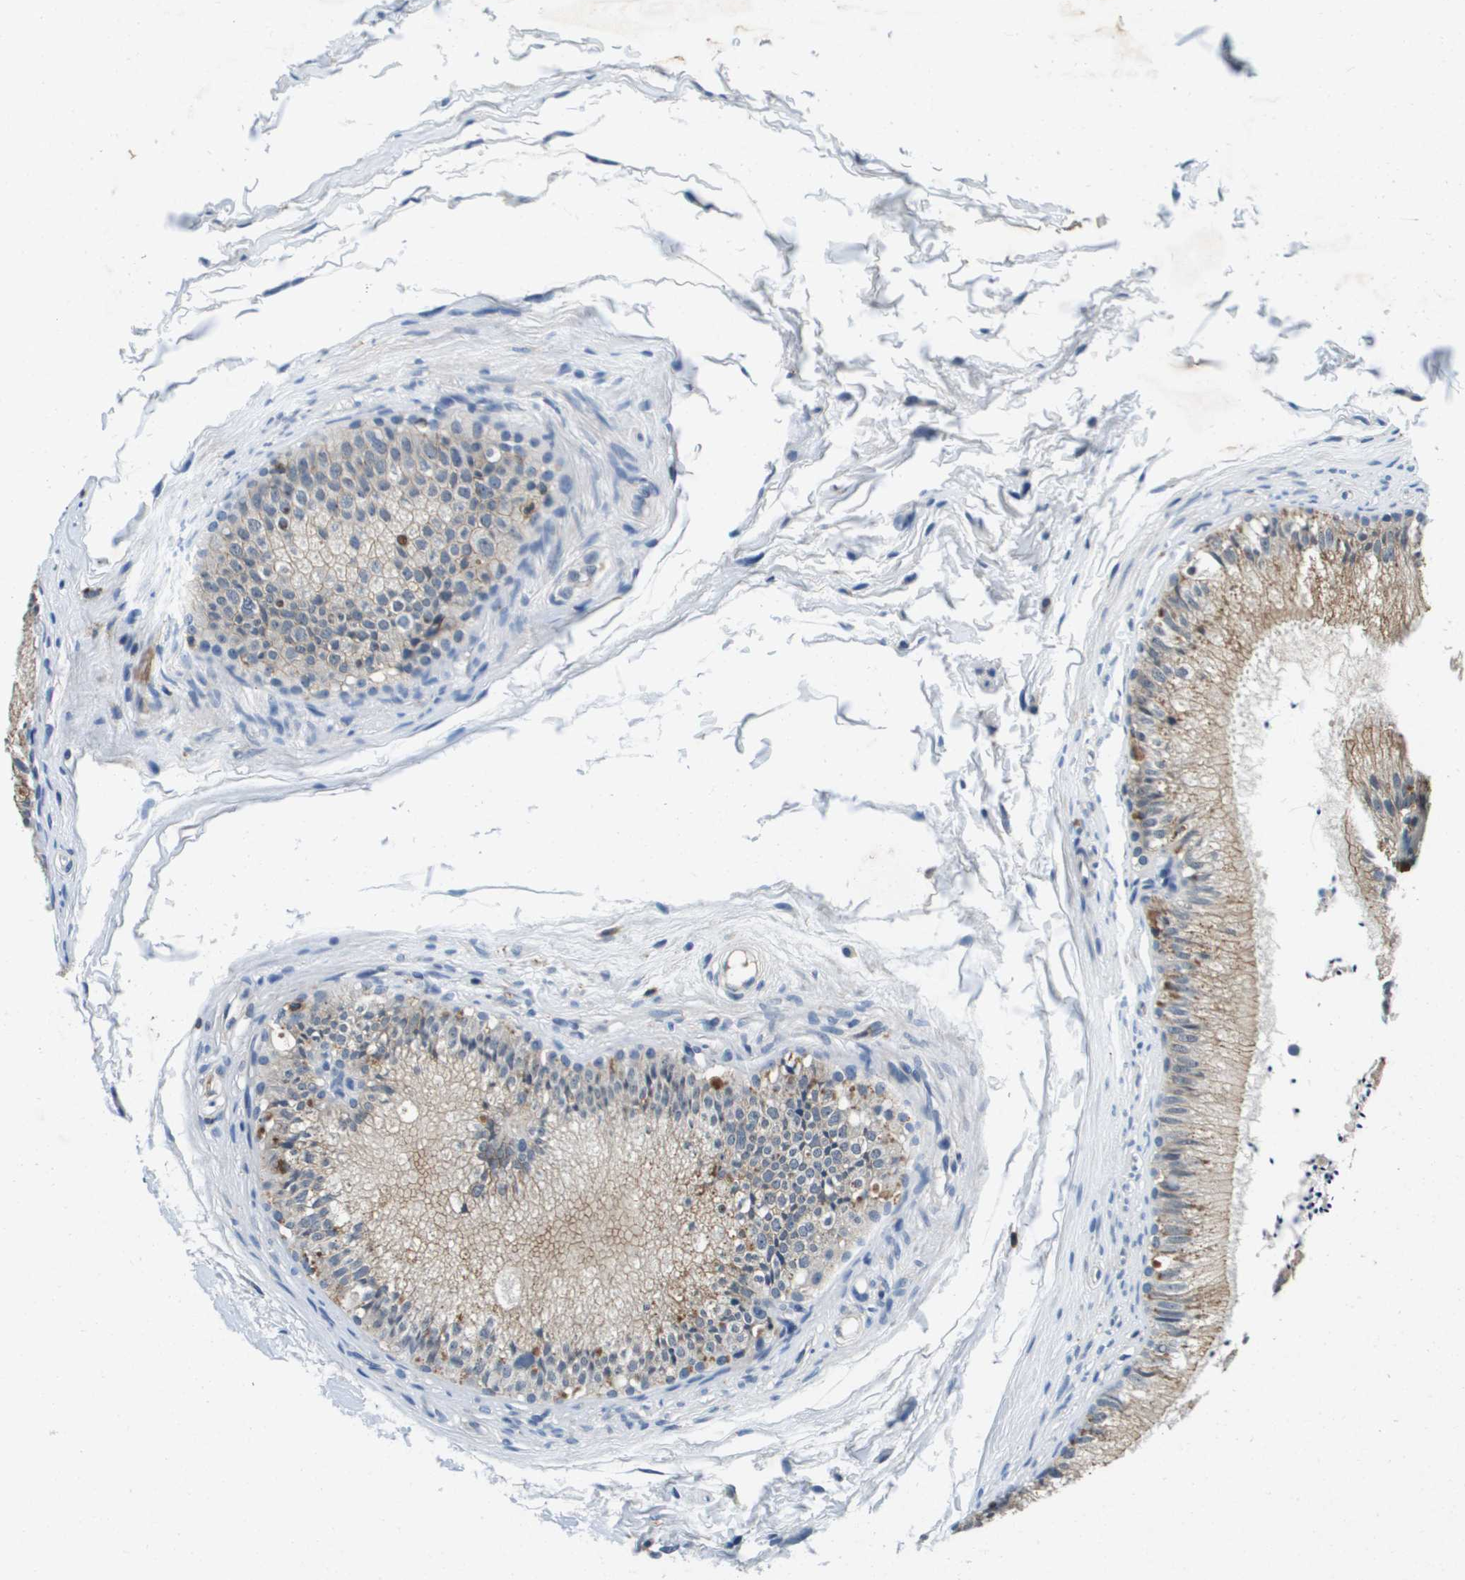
{"staining": {"intensity": "moderate", "quantity": ">75%", "location": "cytoplasmic/membranous"}, "tissue": "epididymis", "cell_type": "Glandular cells", "image_type": "normal", "snomed": [{"axis": "morphology", "description": "Normal tissue, NOS"}, {"axis": "topography", "description": "Epididymis"}], "caption": "Immunohistochemistry staining of benign epididymis, which displays medium levels of moderate cytoplasmic/membranous expression in approximately >75% of glandular cells indicating moderate cytoplasmic/membranous protein positivity. The staining was performed using DAB (3,3'-diaminobenzidine) (brown) for protein detection and nuclei were counterstained in hematoxylin (blue).", "gene": "KCNQ5", "patient": {"sex": "male", "age": 56}}